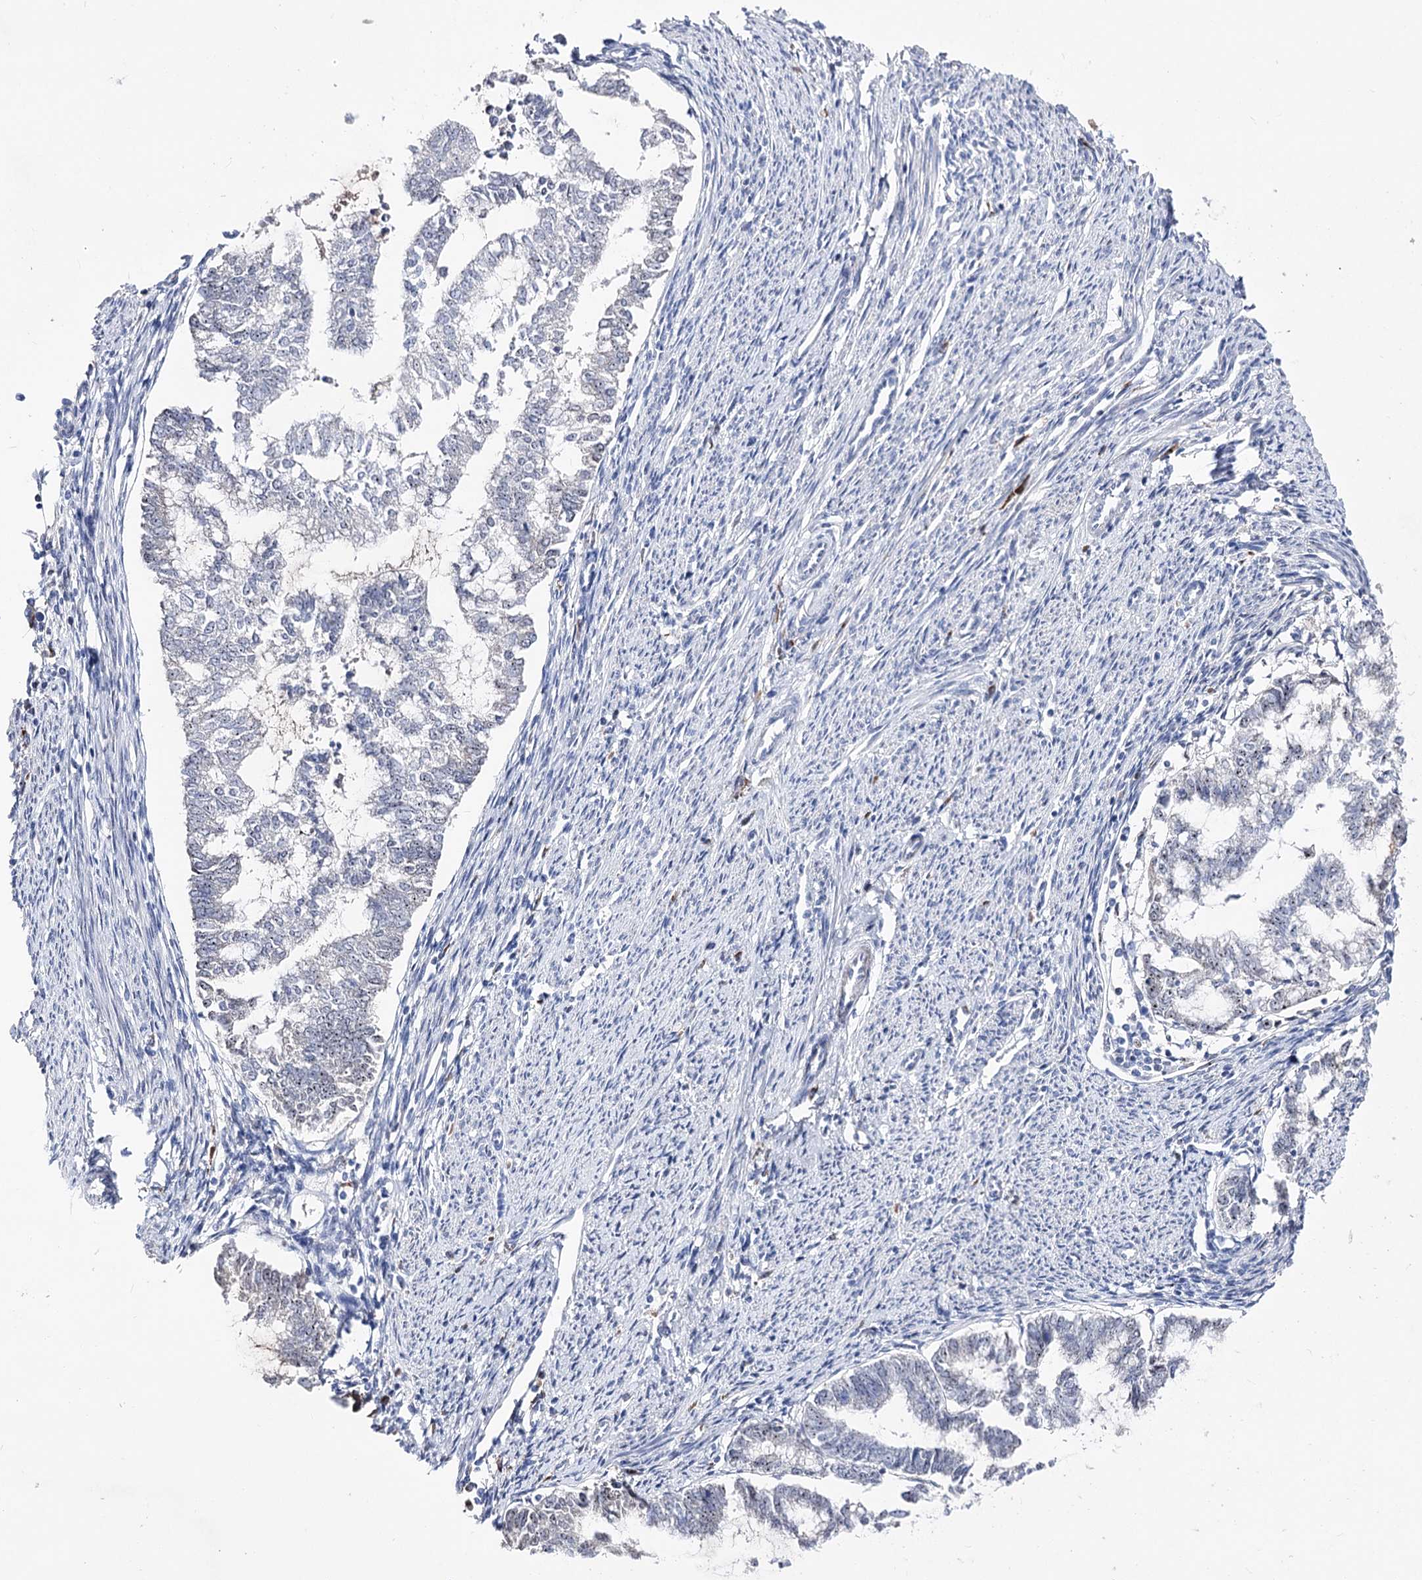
{"staining": {"intensity": "moderate", "quantity": "25%-75%", "location": "nuclear"}, "tissue": "endometrial cancer", "cell_type": "Tumor cells", "image_type": "cancer", "snomed": [{"axis": "morphology", "description": "Adenocarcinoma, NOS"}, {"axis": "topography", "description": "Endometrium"}], "caption": "High-magnification brightfield microscopy of endometrial cancer stained with DAB (brown) and counterstained with hematoxylin (blue). tumor cells exhibit moderate nuclear positivity is seen in about25%-75% of cells.", "gene": "PCGF5", "patient": {"sex": "female", "age": 79}}